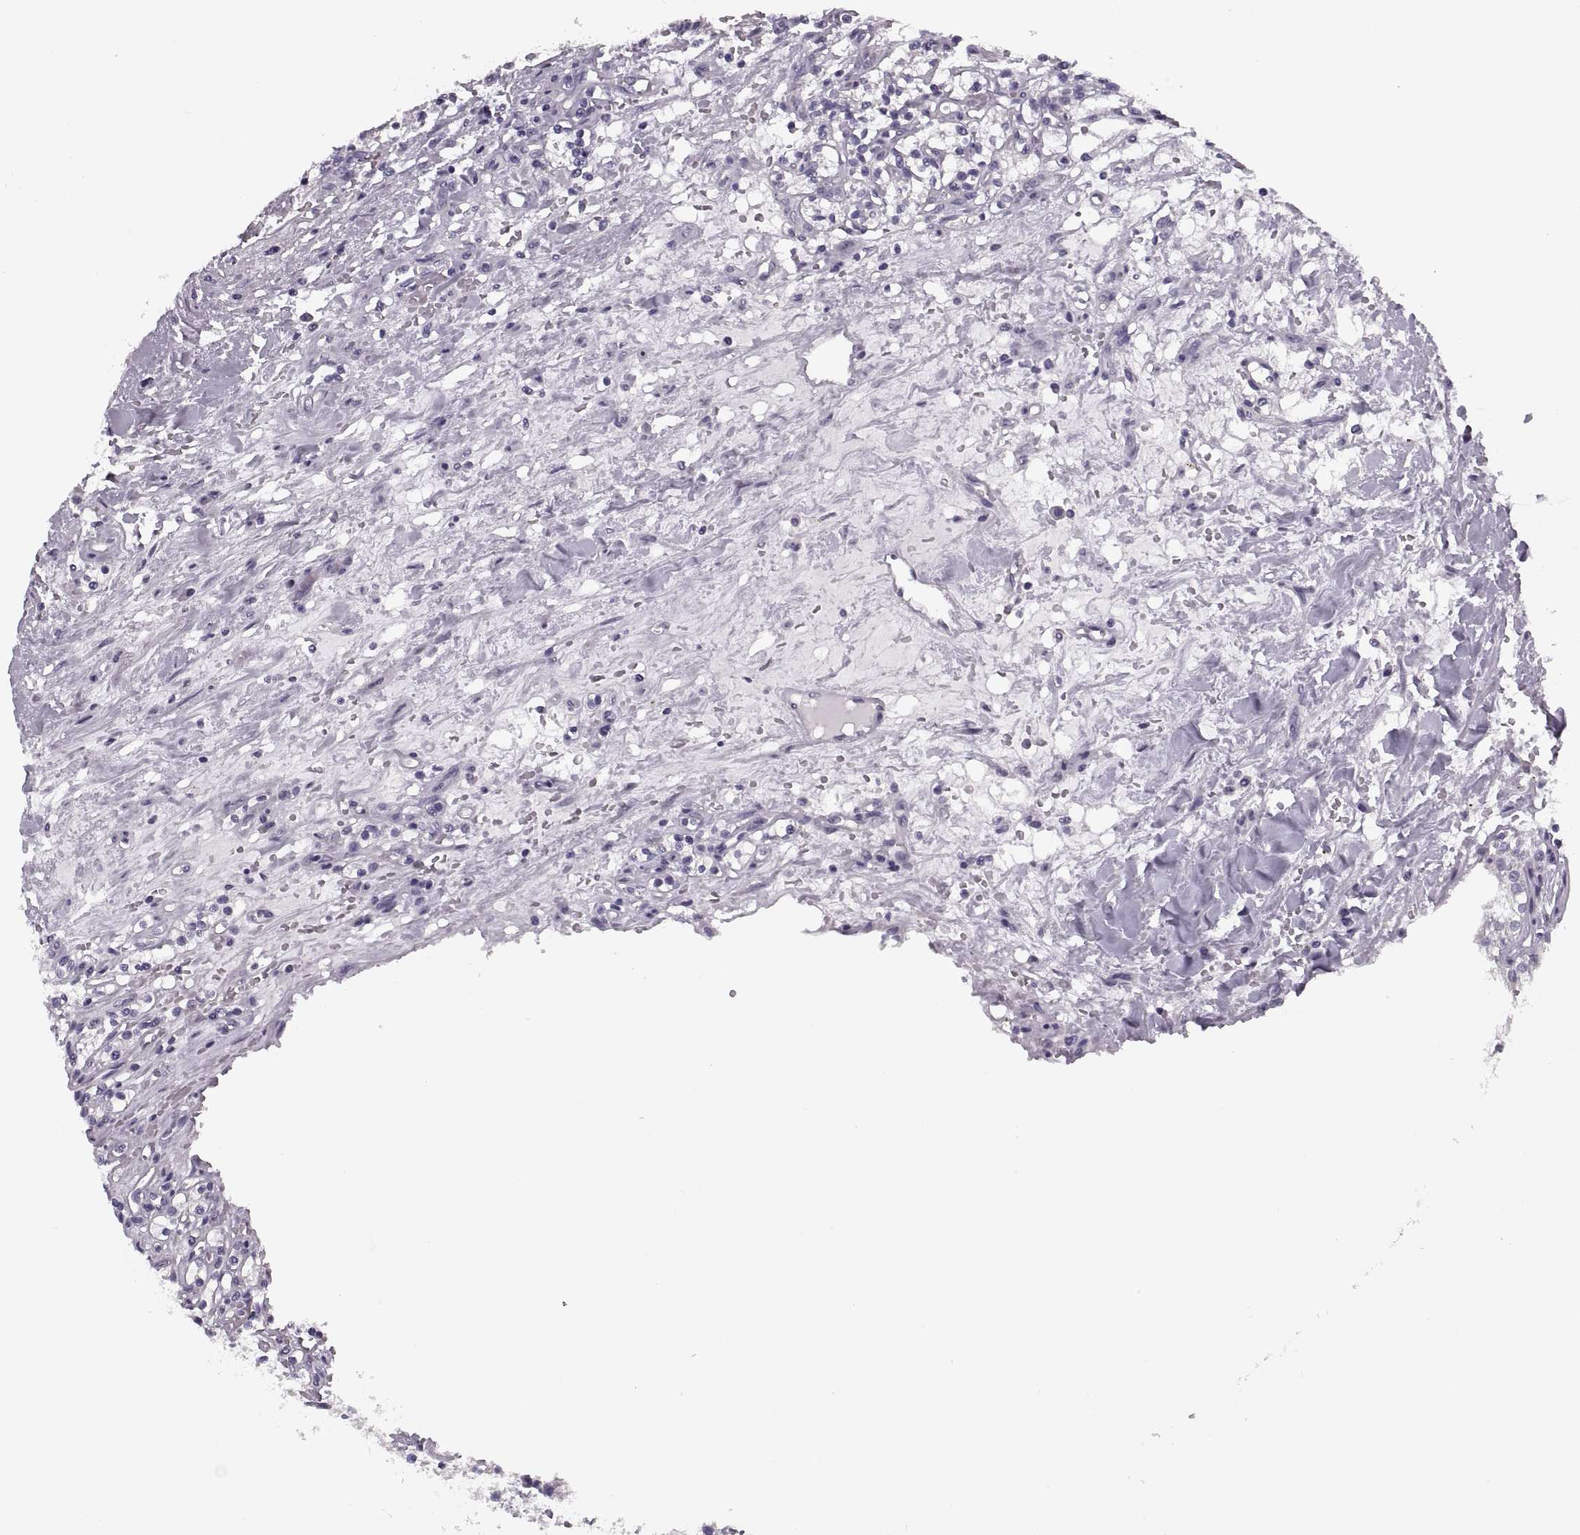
{"staining": {"intensity": "negative", "quantity": "none", "location": "none"}, "tissue": "renal cancer", "cell_type": "Tumor cells", "image_type": "cancer", "snomed": [{"axis": "morphology", "description": "Adenocarcinoma, NOS"}, {"axis": "topography", "description": "Kidney"}], "caption": "DAB (3,3'-diaminobenzidine) immunohistochemical staining of human renal cancer exhibits no significant staining in tumor cells. (DAB IHC visualized using brightfield microscopy, high magnification).", "gene": "PAGE5", "patient": {"sex": "male", "age": 36}}